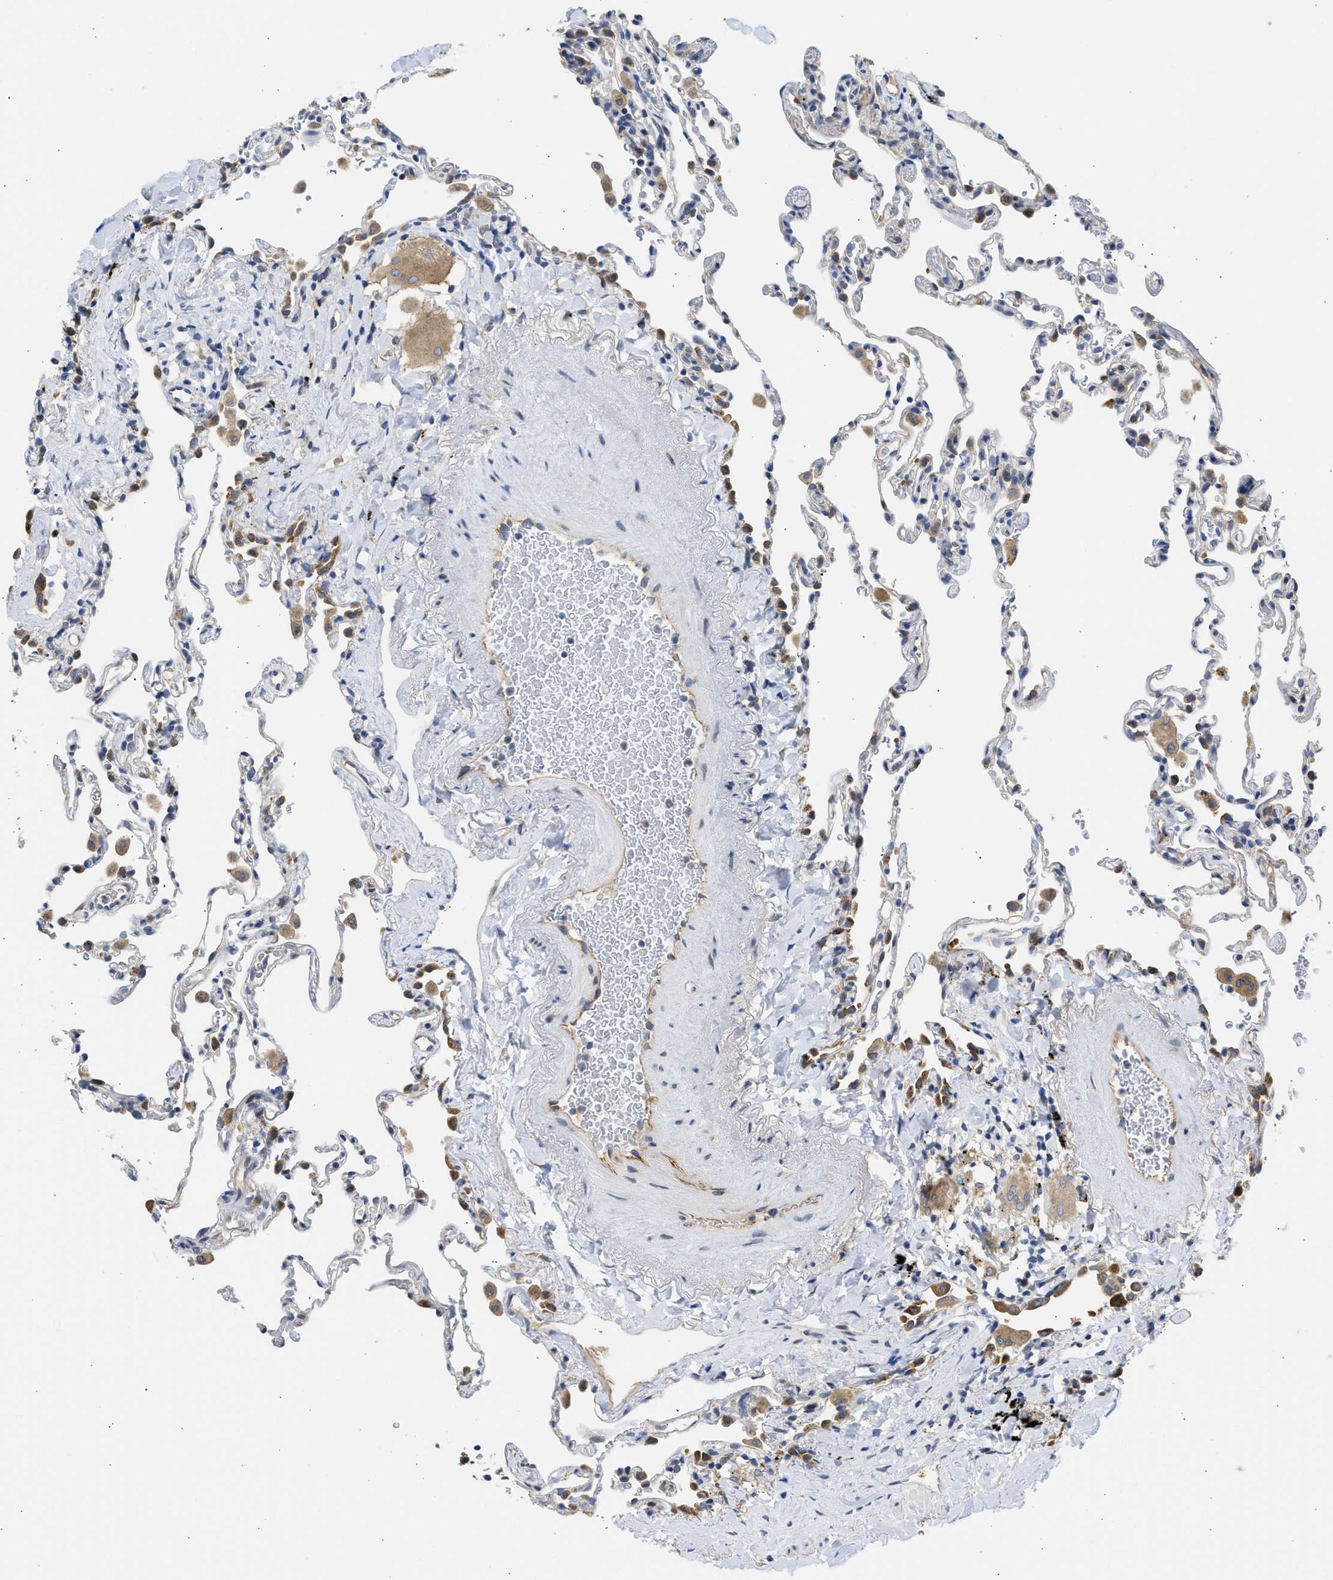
{"staining": {"intensity": "weak", "quantity": "<25%", "location": "cytoplasmic/membranous"}, "tissue": "lung", "cell_type": "Alveolar cells", "image_type": "normal", "snomed": [{"axis": "morphology", "description": "Normal tissue, NOS"}, {"axis": "topography", "description": "Lung"}], "caption": "IHC photomicrograph of normal lung: lung stained with DAB (3,3'-diaminobenzidine) exhibits no significant protein staining in alveolar cells.", "gene": "TMED1", "patient": {"sex": "male", "age": 59}}